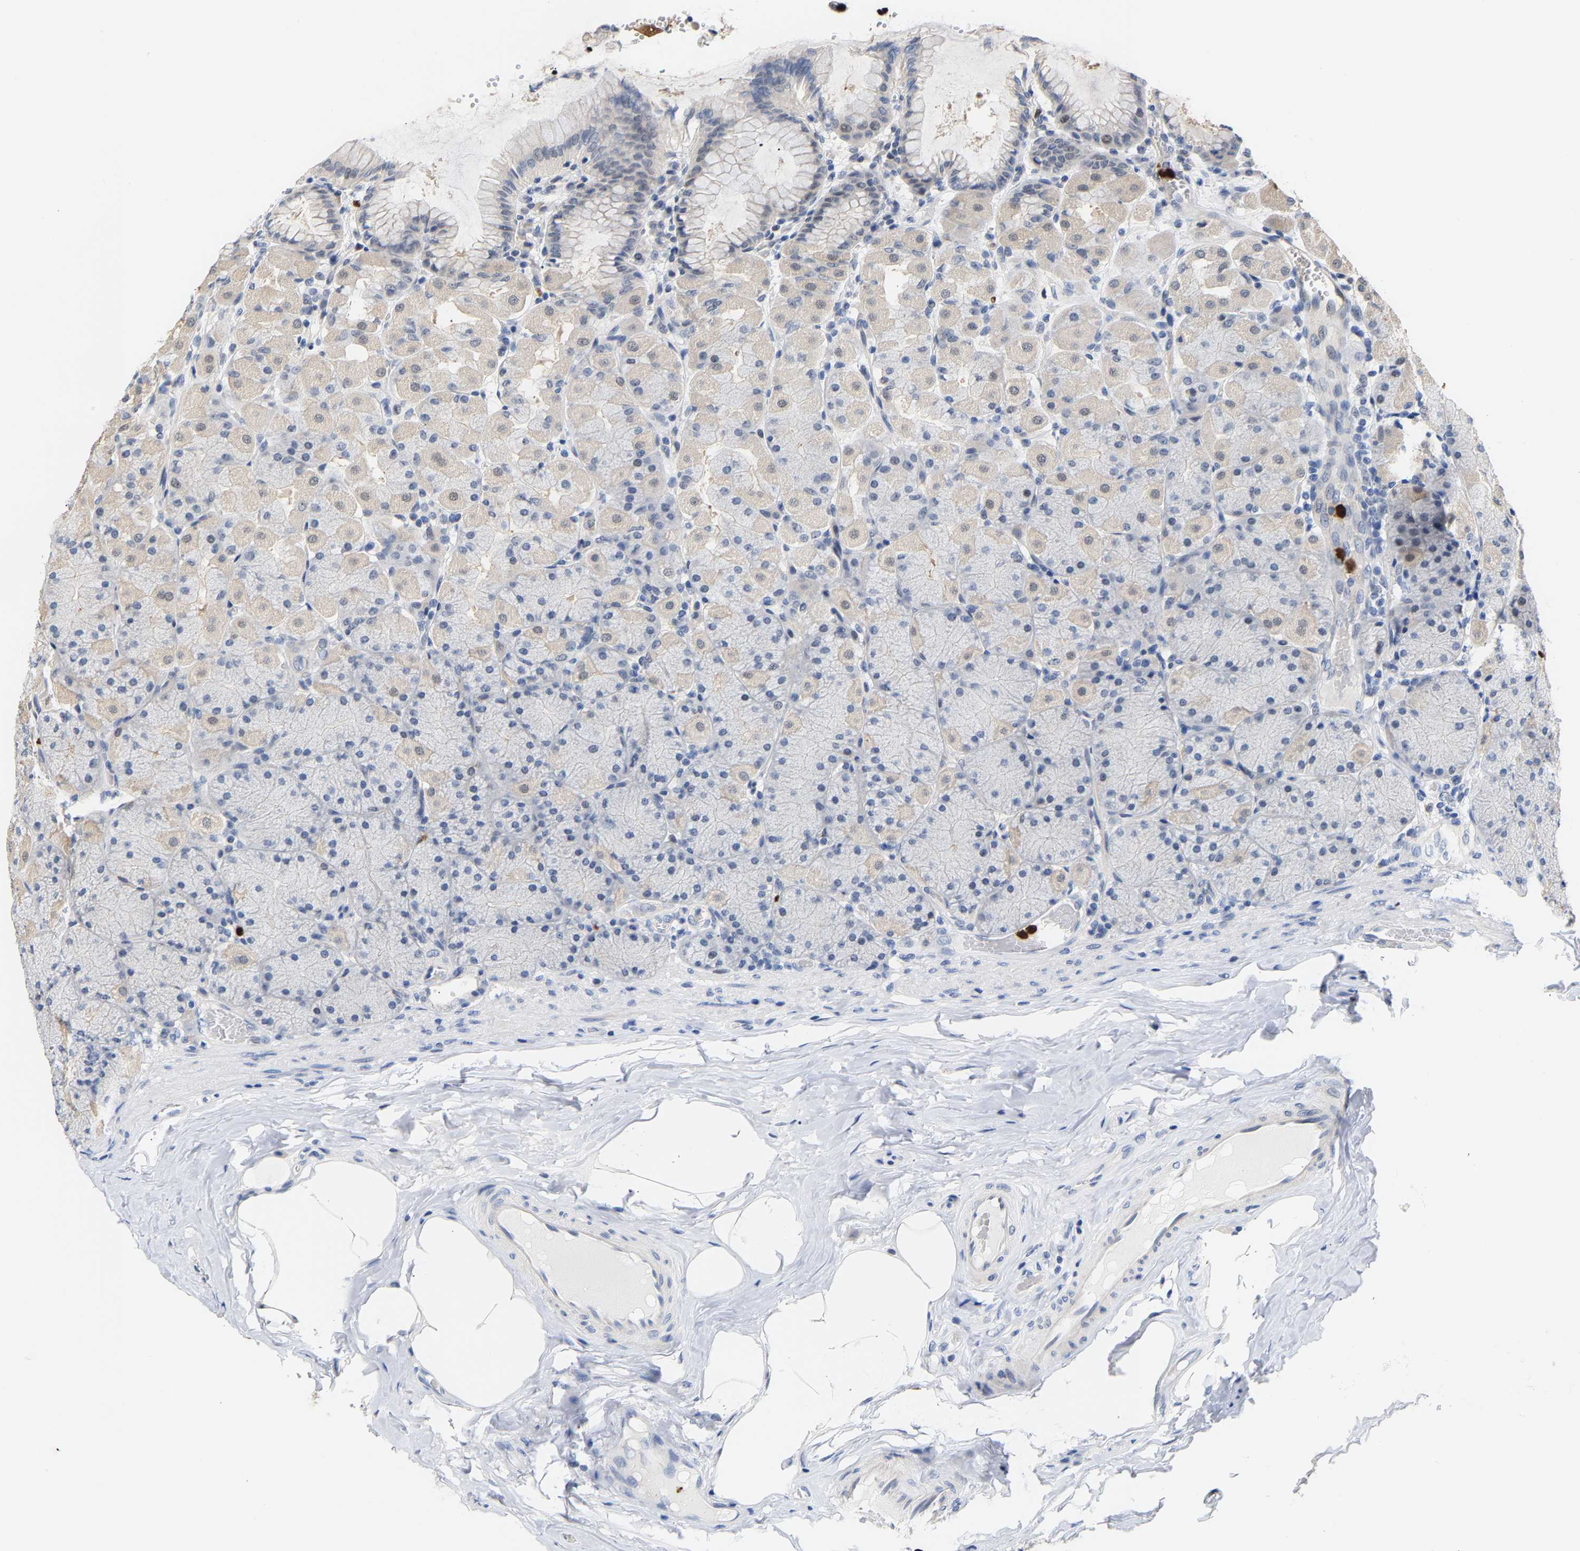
{"staining": {"intensity": "weak", "quantity": "<25%", "location": "cytoplasmic/membranous"}, "tissue": "stomach", "cell_type": "Glandular cells", "image_type": "normal", "snomed": [{"axis": "morphology", "description": "Normal tissue, NOS"}, {"axis": "topography", "description": "Stomach, upper"}], "caption": "Image shows no protein staining in glandular cells of unremarkable stomach. The staining was performed using DAB (3,3'-diaminobenzidine) to visualize the protein expression in brown, while the nuclei were stained in blue with hematoxylin (Magnification: 20x).", "gene": "TDRD7", "patient": {"sex": "female", "age": 56}}